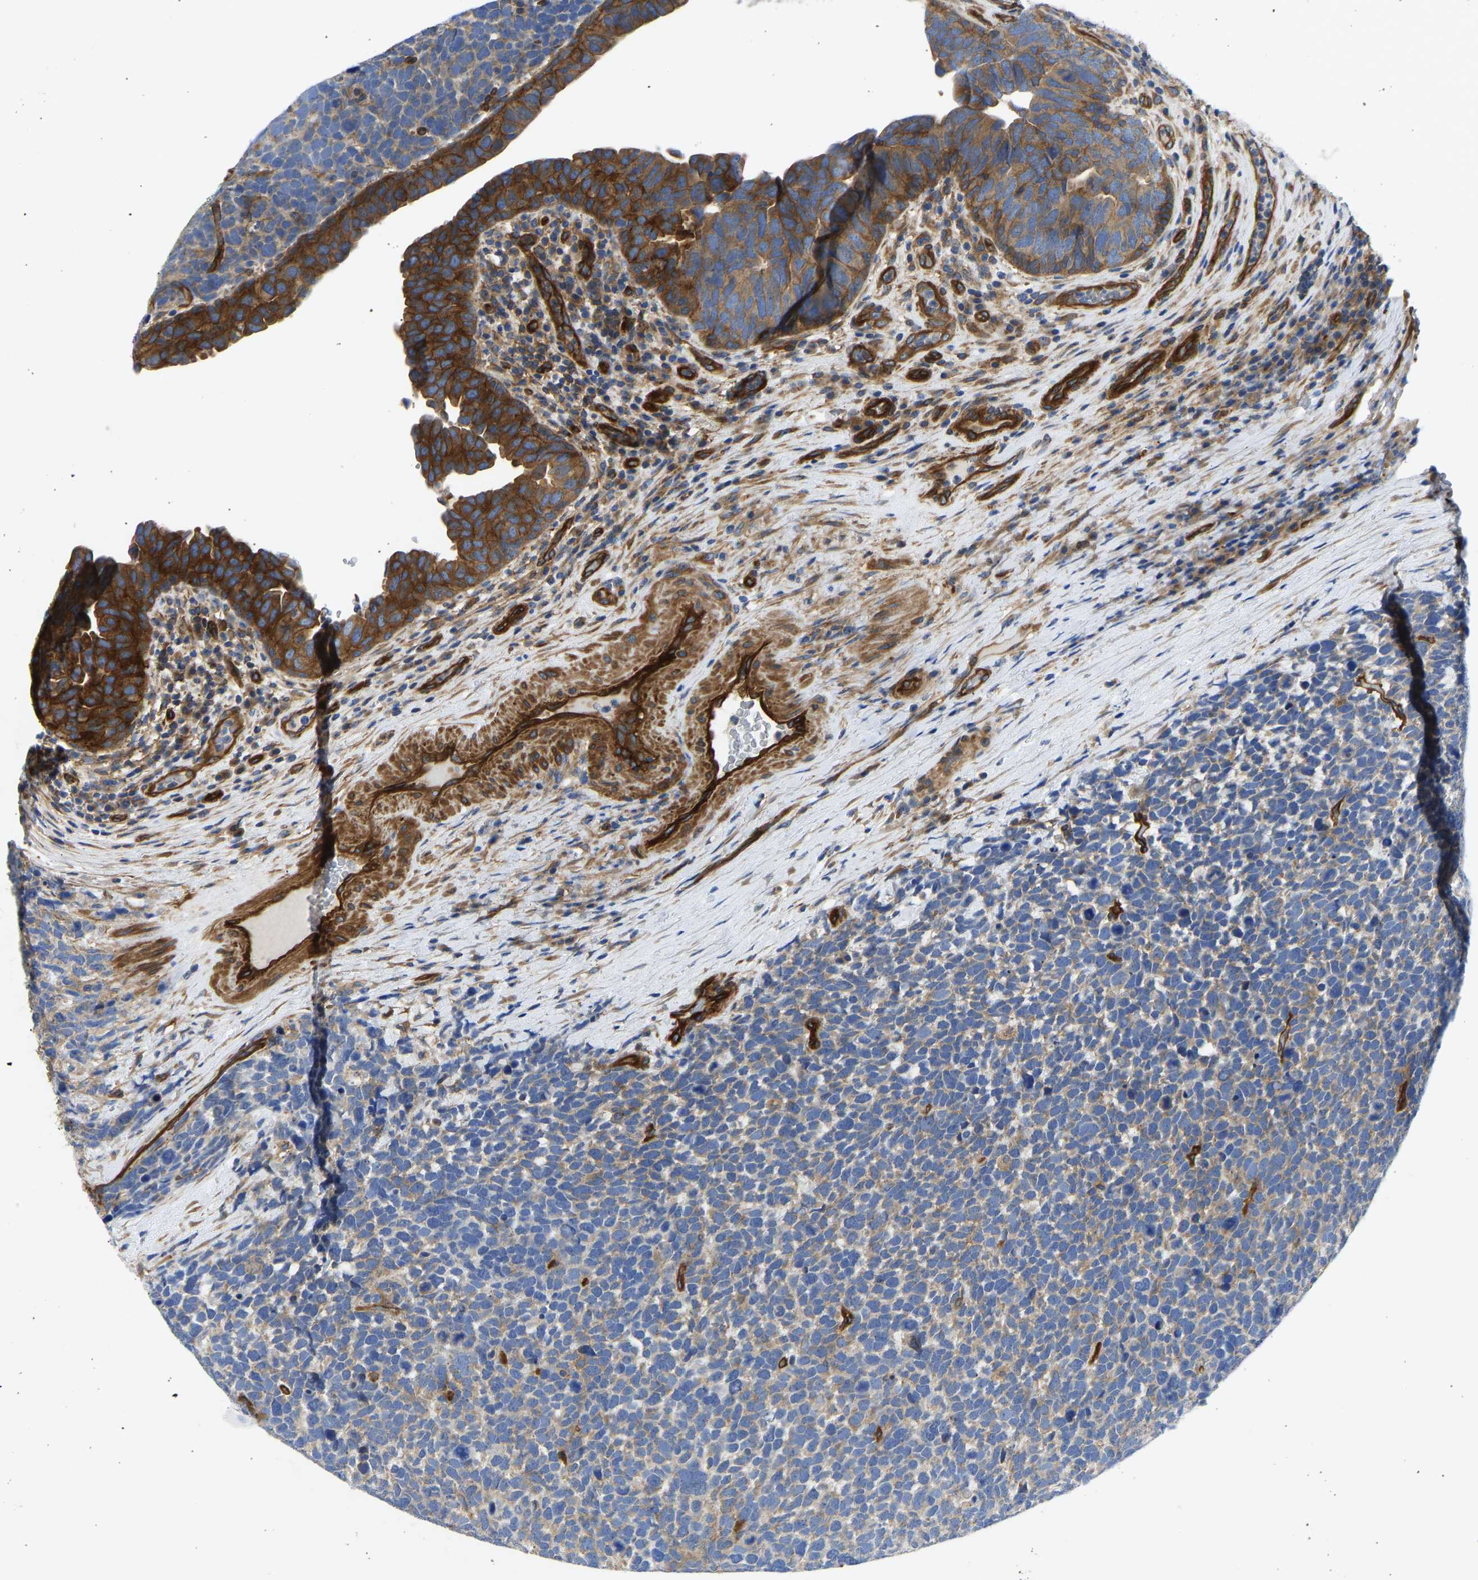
{"staining": {"intensity": "strong", "quantity": "<25%", "location": "cytoplasmic/membranous"}, "tissue": "urothelial cancer", "cell_type": "Tumor cells", "image_type": "cancer", "snomed": [{"axis": "morphology", "description": "Urothelial carcinoma, High grade"}, {"axis": "topography", "description": "Urinary bladder"}], "caption": "DAB immunohistochemical staining of human high-grade urothelial carcinoma demonstrates strong cytoplasmic/membranous protein positivity in approximately <25% of tumor cells. (Brightfield microscopy of DAB IHC at high magnification).", "gene": "MYO1C", "patient": {"sex": "female", "age": 82}}